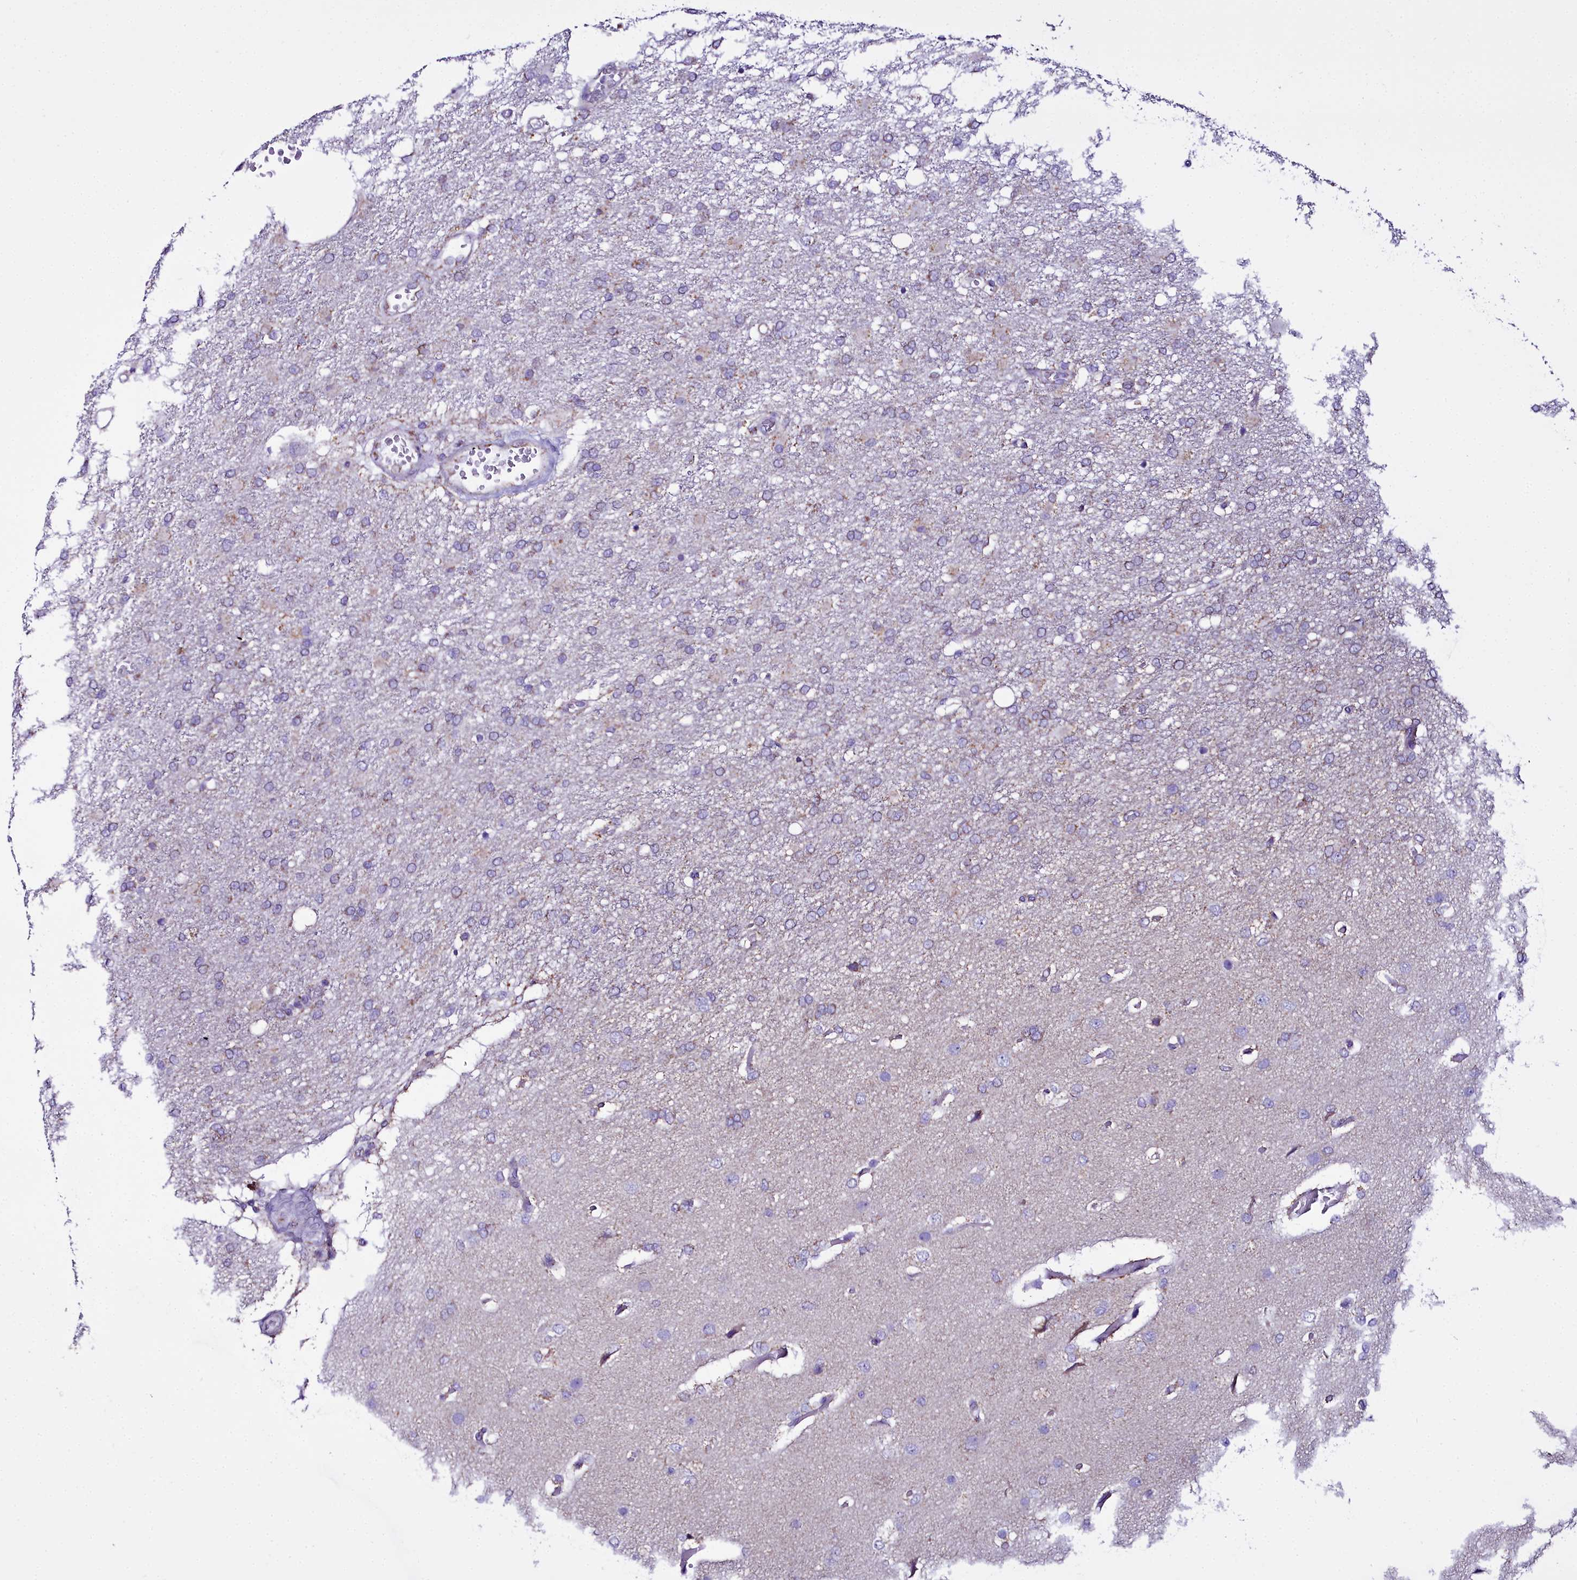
{"staining": {"intensity": "negative", "quantity": "none", "location": "none"}, "tissue": "glioma", "cell_type": "Tumor cells", "image_type": "cancer", "snomed": [{"axis": "morphology", "description": "Glioma, malignant, High grade"}, {"axis": "topography", "description": "Brain"}], "caption": "A photomicrograph of human glioma is negative for staining in tumor cells.", "gene": "WDFY3", "patient": {"sex": "female", "age": 74}}